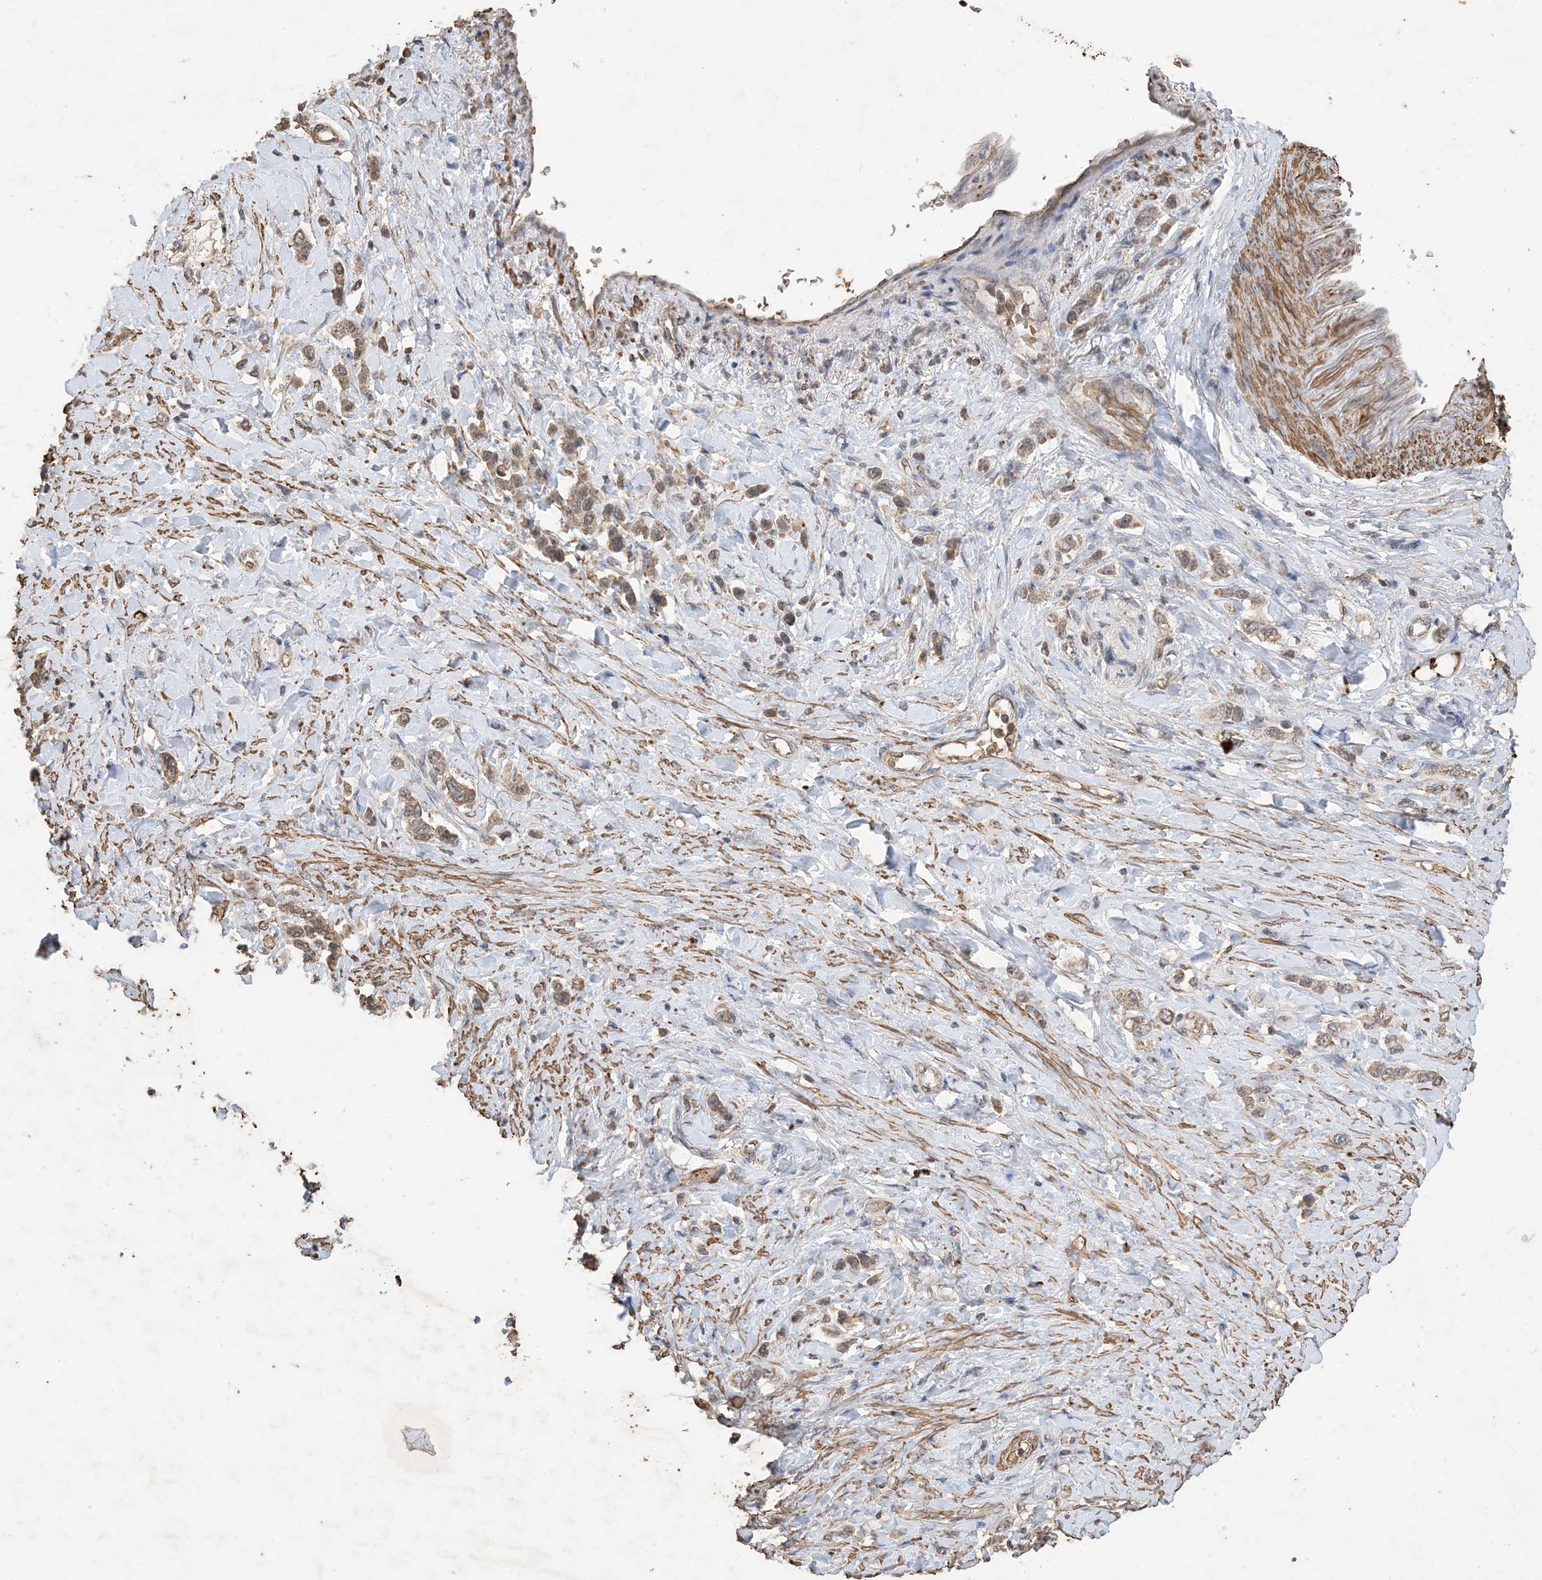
{"staining": {"intensity": "weak", "quantity": "25%-75%", "location": "cytoplasmic/membranous"}, "tissue": "stomach cancer", "cell_type": "Tumor cells", "image_type": "cancer", "snomed": [{"axis": "morphology", "description": "Adenocarcinoma, NOS"}, {"axis": "topography", "description": "Stomach"}], "caption": "This is an image of immunohistochemistry (IHC) staining of stomach cancer (adenocarcinoma), which shows weak staining in the cytoplasmic/membranous of tumor cells.", "gene": "HPS4", "patient": {"sex": "female", "age": 65}}